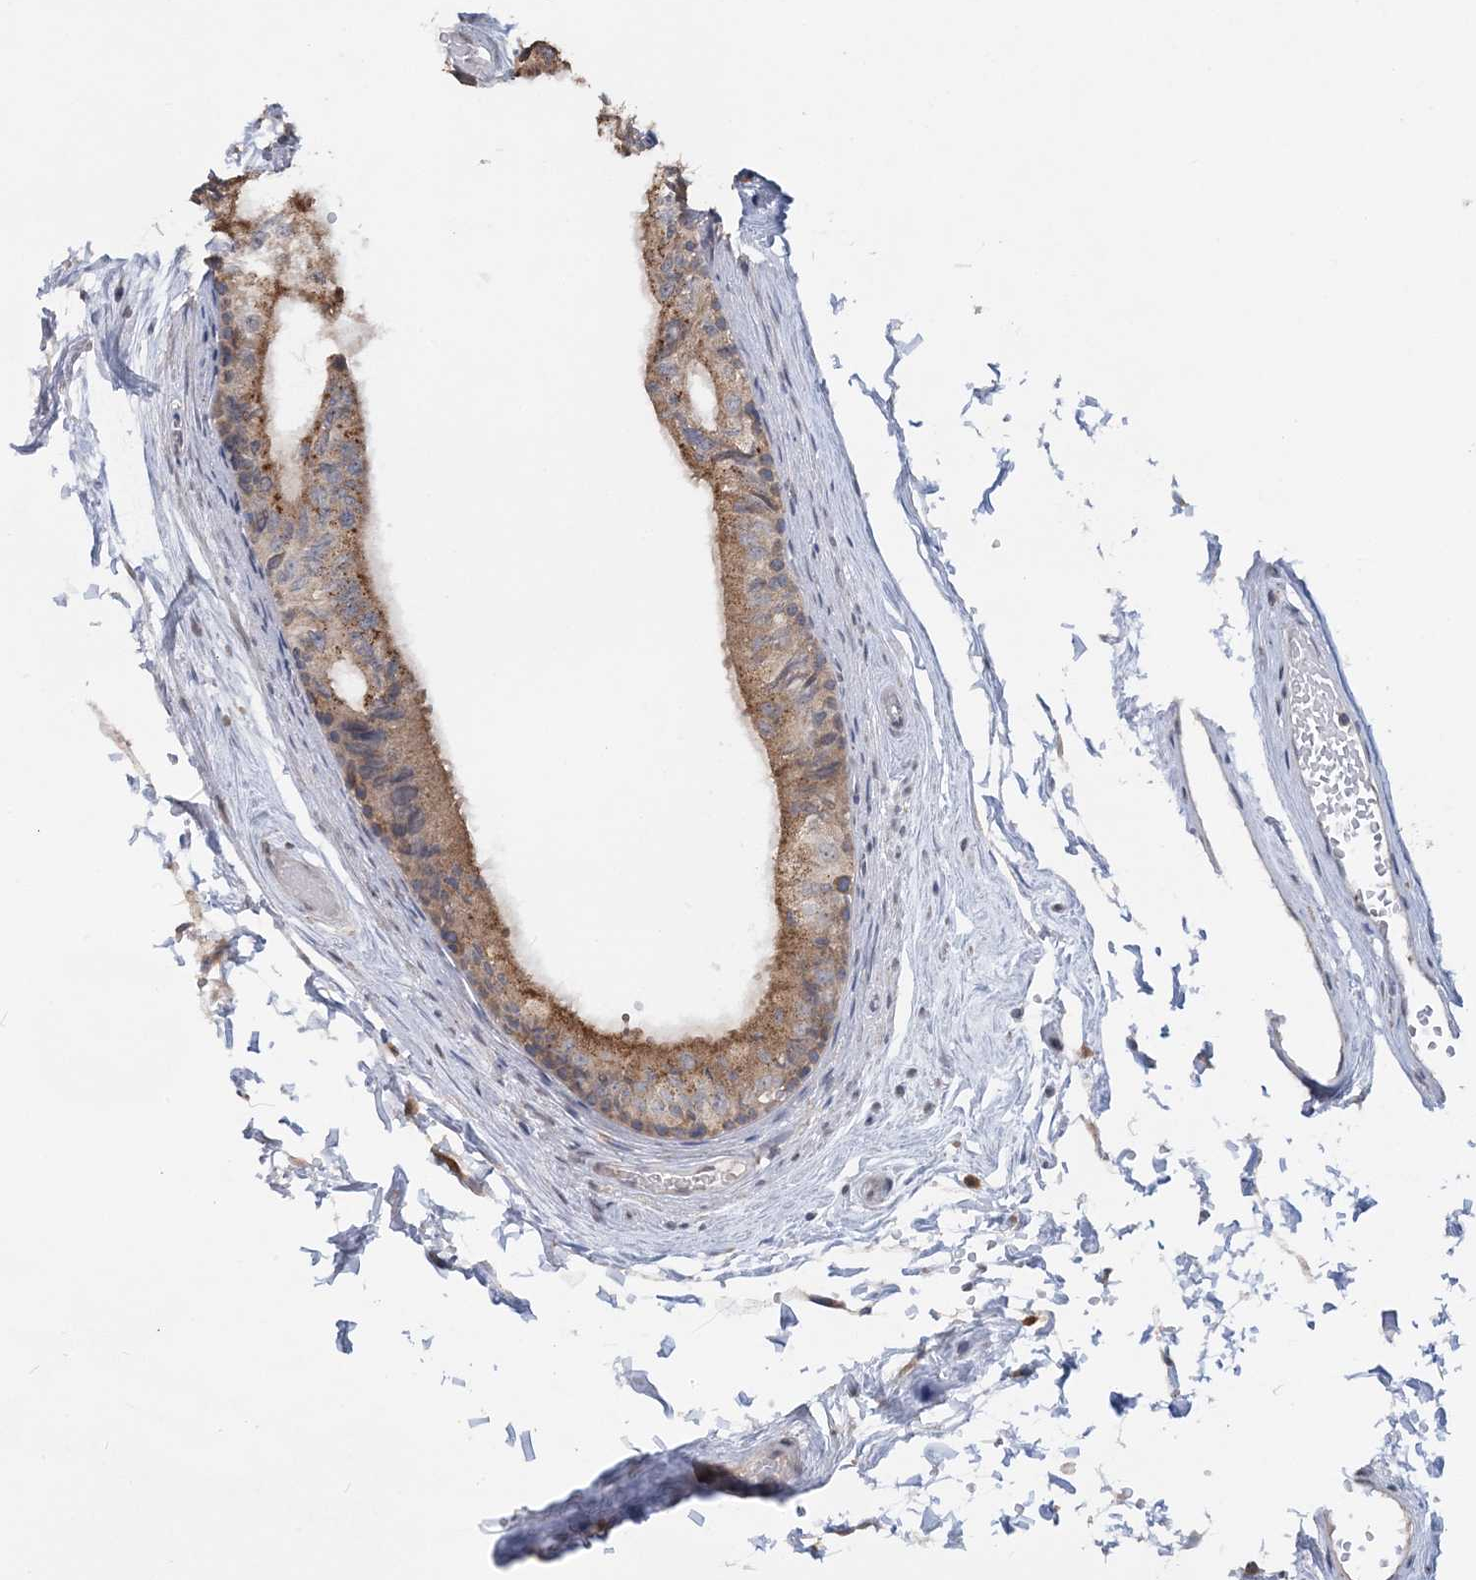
{"staining": {"intensity": "strong", "quantity": ">75%", "location": "cytoplasmic/membranous"}, "tissue": "epididymis", "cell_type": "Glandular cells", "image_type": "normal", "snomed": [{"axis": "morphology", "description": "Normal tissue, NOS"}, {"axis": "topography", "description": "Epididymis"}], "caption": "This photomicrograph displays unremarkable epididymis stained with immunohistochemistry (IHC) to label a protein in brown. The cytoplasmic/membranous of glandular cells show strong positivity for the protein. Nuclei are counter-stained blue.", "gene": "RAB14", "patient": {"sex": "male", "age": 79}}